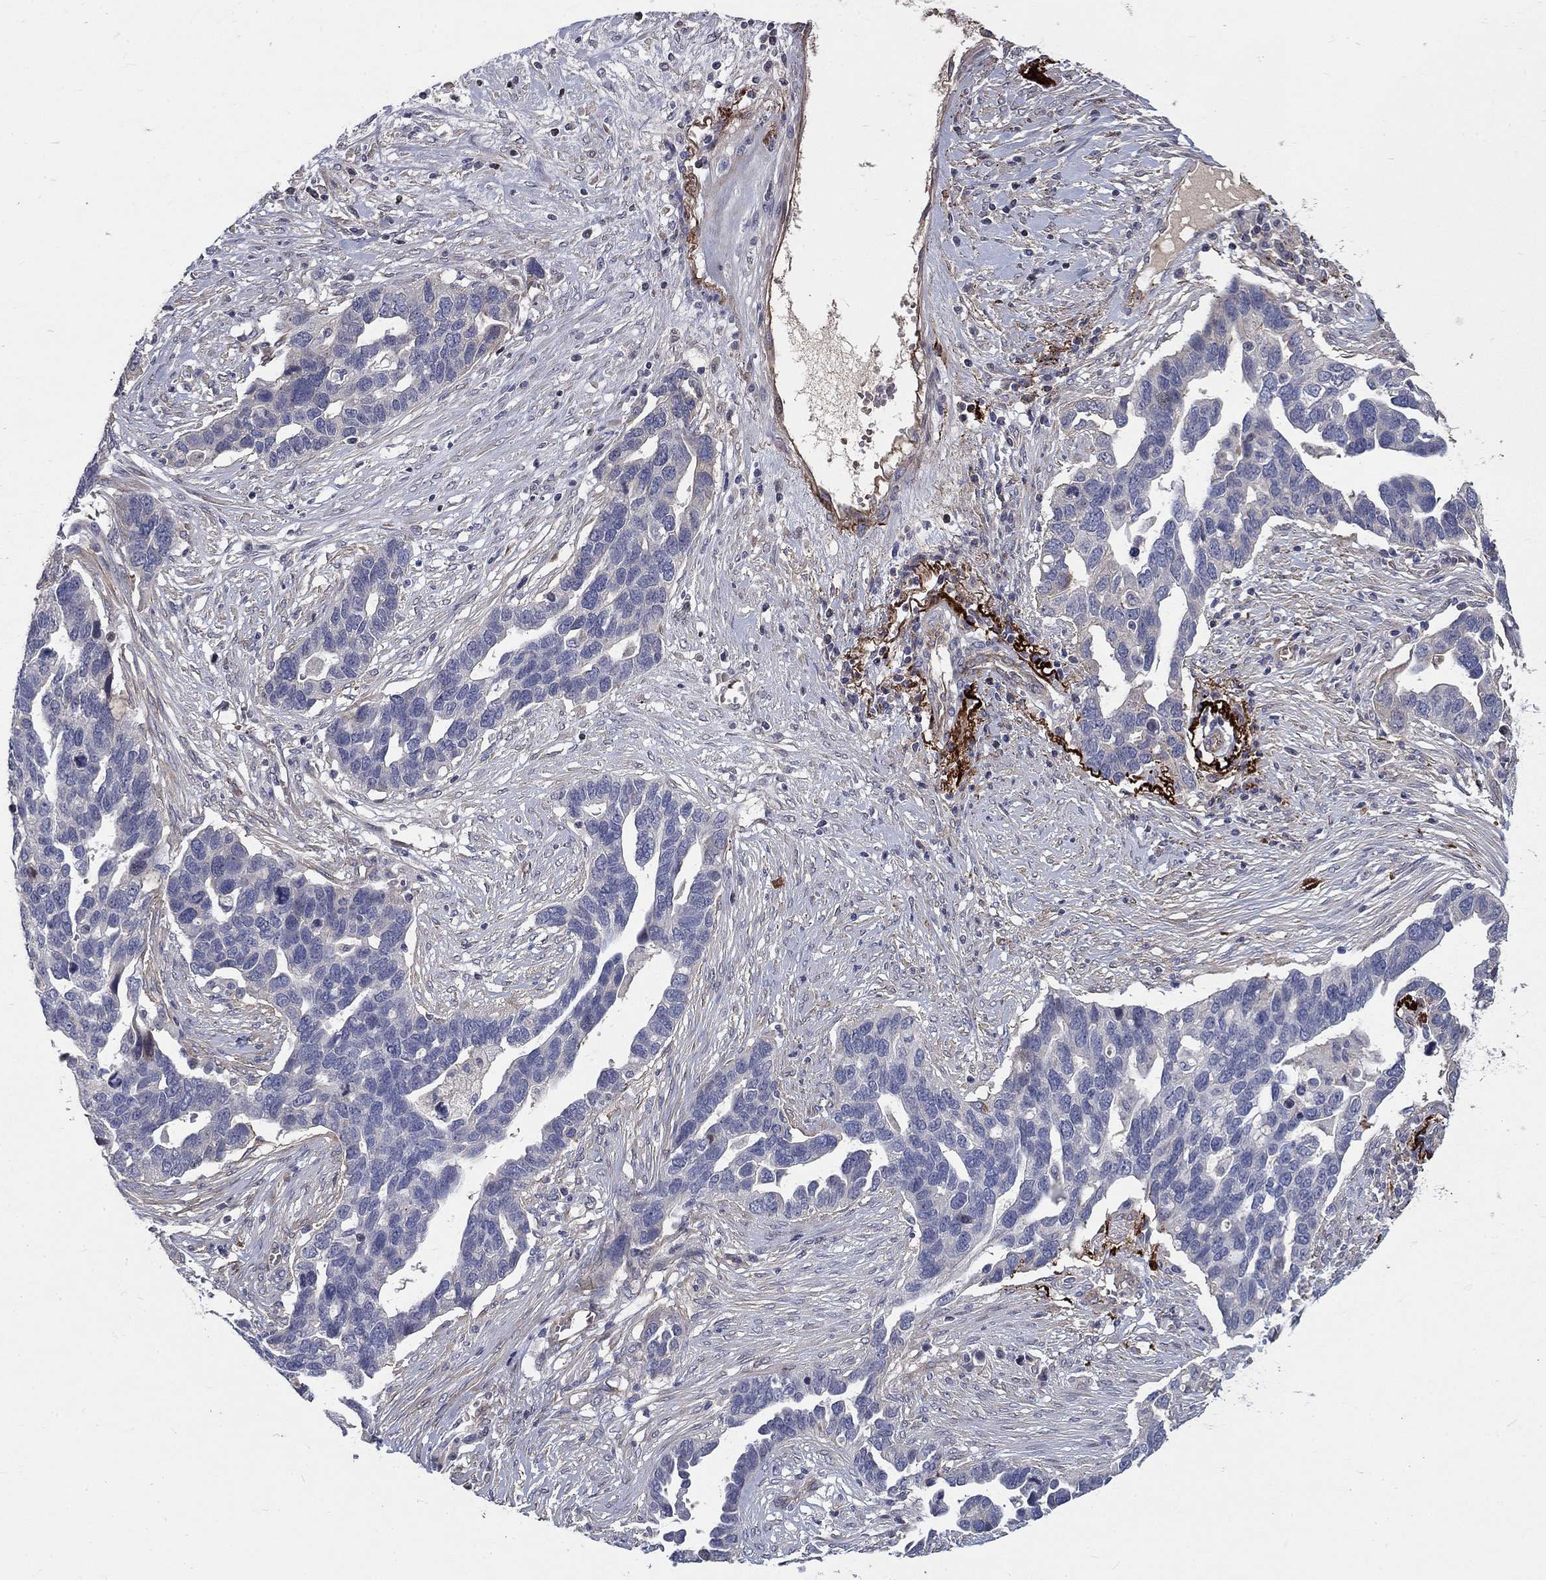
{"staining": {"intensity": "negative", "quantity": "none", "location": "none"}, "tissue": "ovarian cancer", "cell_type": "Tumor cells", "image_type": "cancer", "snomed": [{"axis": "morphology", "description": "Cystadenocarcinoma, serous, NOS"}, {"axis": "topography", "description": "Ovary"}], "caption": "Ovarian serous cystadenocarcinoma was stained to show a protein in brown. There is no significant expression in tumor cells.", "gene": "SLC1A1", "patient": {"sex": "female", "age": 54}}